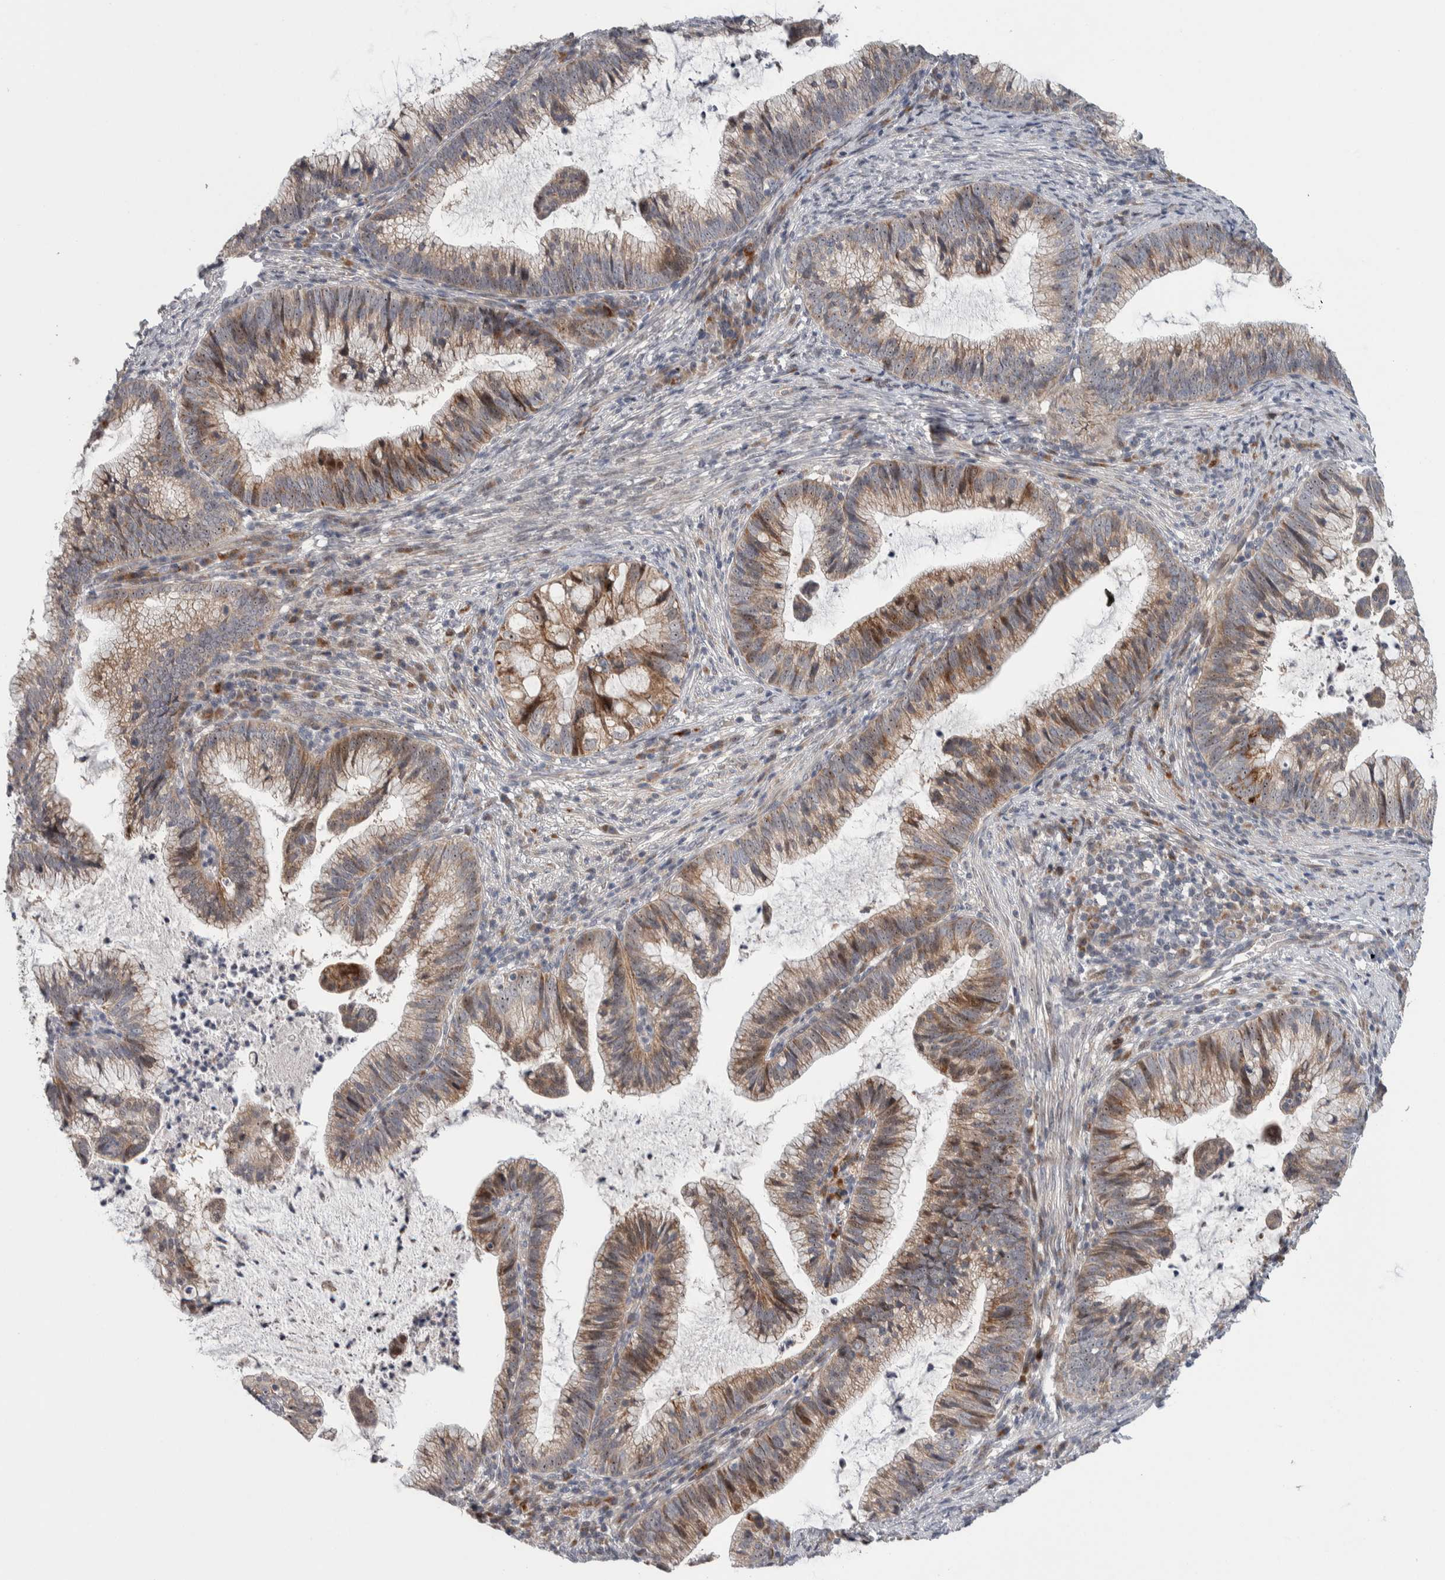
{"staining": {"intensity": "moderate", "quantity": ">75%", "location": "cytoplasmic/membranous"}, "tissue": "cervical cancer", "cell_type": "Tumor cells", "image_type": "cancer", "snomed": [{"axis": "morphology", "description": "Adenocarcinoma, NOS"}, {"axis": "topography", "description": "Cervix"}], "caption": "Immunohistochemistry (IHC) staining of cervical adenocarcinoma, which shows medium levels of moderate cytoplasmic/membranous expression in approximately >75% of tumor cells indicating moderate cytoplasmic/membranous protein positivity. The staining was performed using DAB (brown) for protein detection and nuclei were counterstained in hematoxylin (blue).", "gene": "PRRG4", "patient": {"sex": "female", "age": 36}}